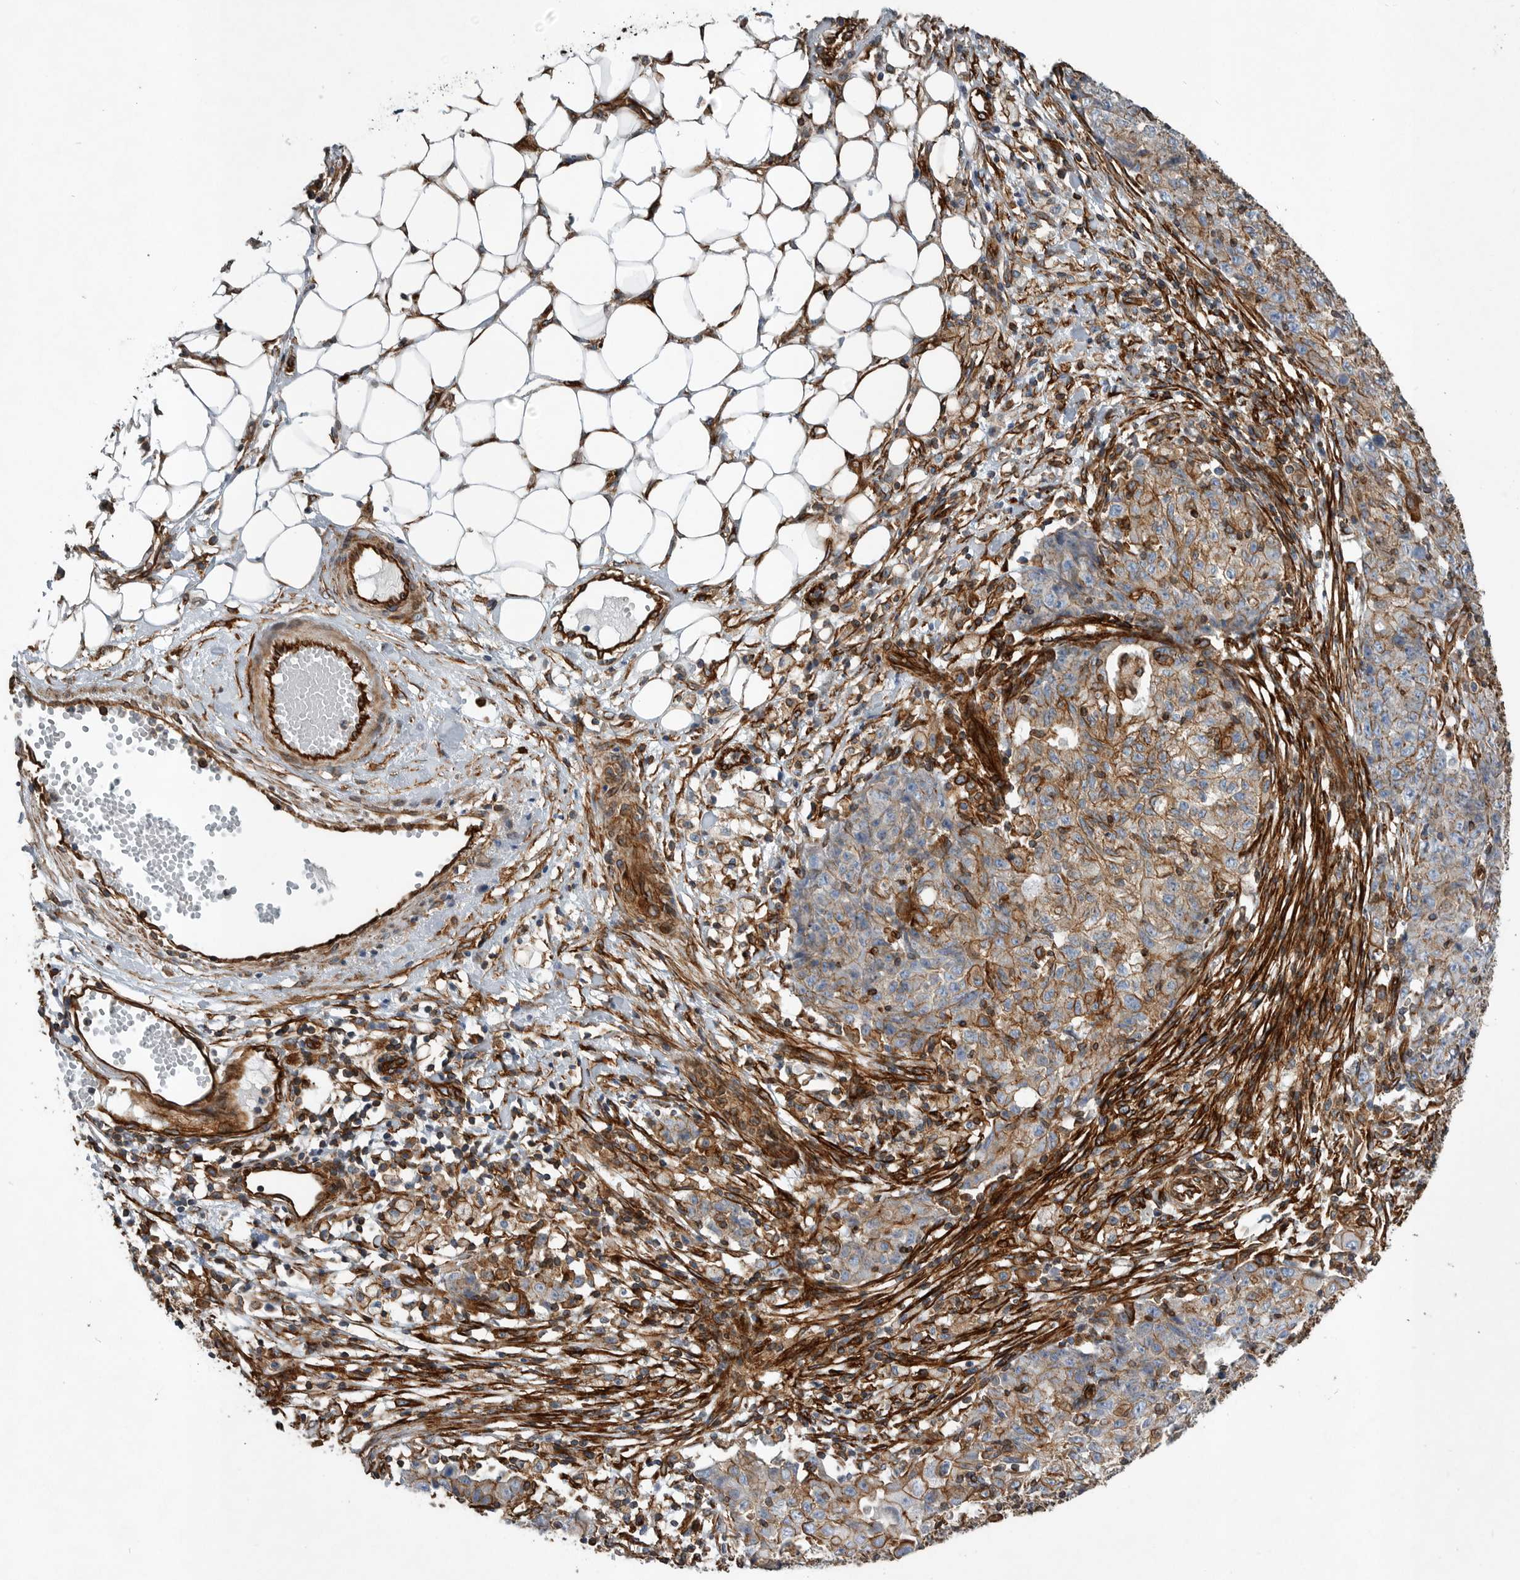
{"staining": {"intensity": "moderate", "quantity": ">75%", "location": "cytoplasmic/membranous"}, "tissue": "ovarian cancer", "cell_type": "Tumor cells", "image_type": "cancer", "snomed": [{"axis": "morphology", "description": "Carcinoma, endometroid"}, {"axis": "topography", "description": "Ovary"}], "caption": "This is a histology image of IHC staining of ovarian cancer, which shows moderate expression in the cytoplasmic/membranous of tumor cells.", "gene": "PLEC", "patient": {"sex": "female", "age": 42}}